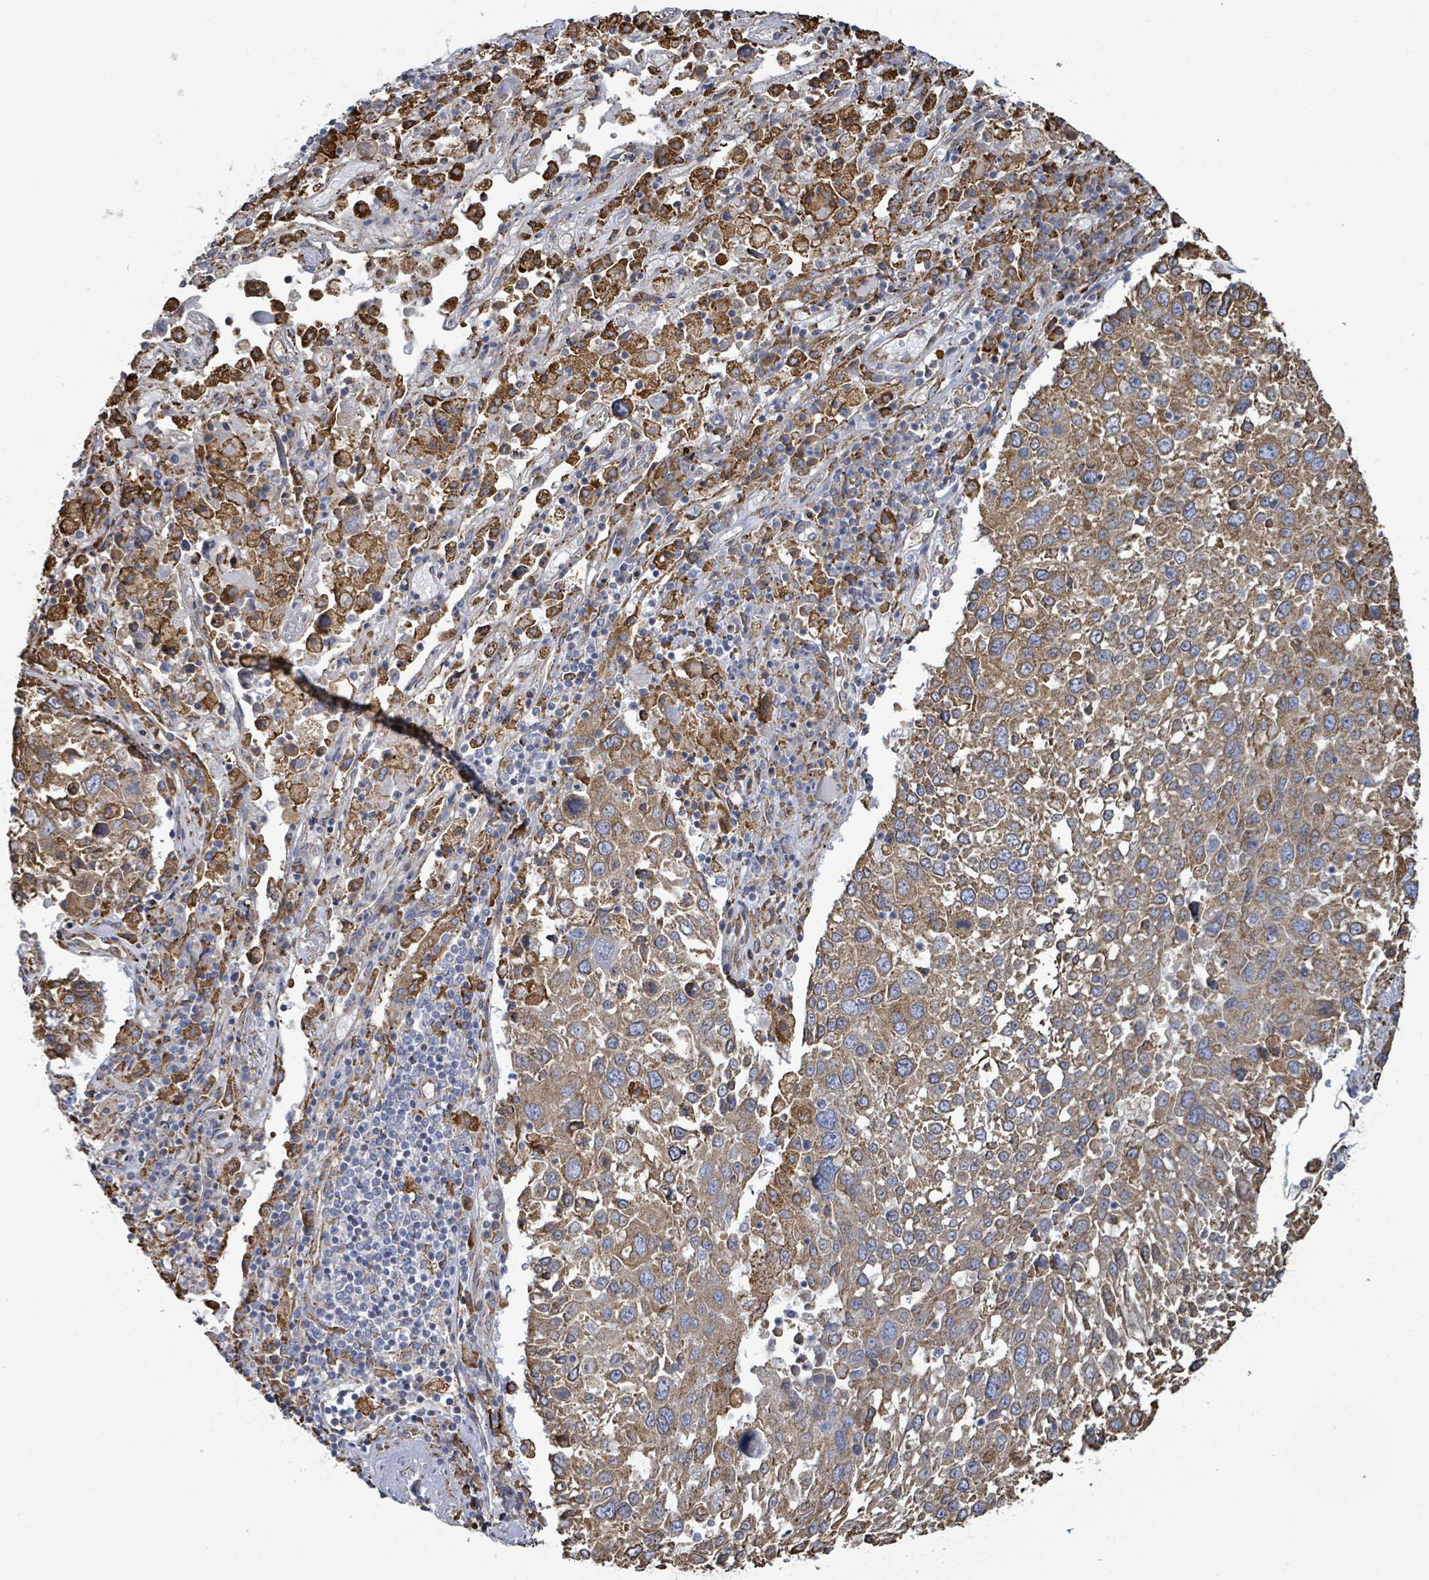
{"staining": {"intensity": "moderate", "quantity": ">75%", "location": "cytoplasmic/membranous"}, "tissue": "lung cancer", "cell_type": "Tumor cells", "image_type": "cancer", "snomed": [{"axis": "morphology", "description": "Squamous cell carcinoma, NOS"}, {"axis": "topography", "description": "Lung"}], "caption": "Immunohistochemical staining of human lung cancer shows medium levels of moderate cytoplasmic/membranous staining in about >75% of tumor cells.", "gene": "RFPL4A", "patient": {"sex": "male", "age": 65}}